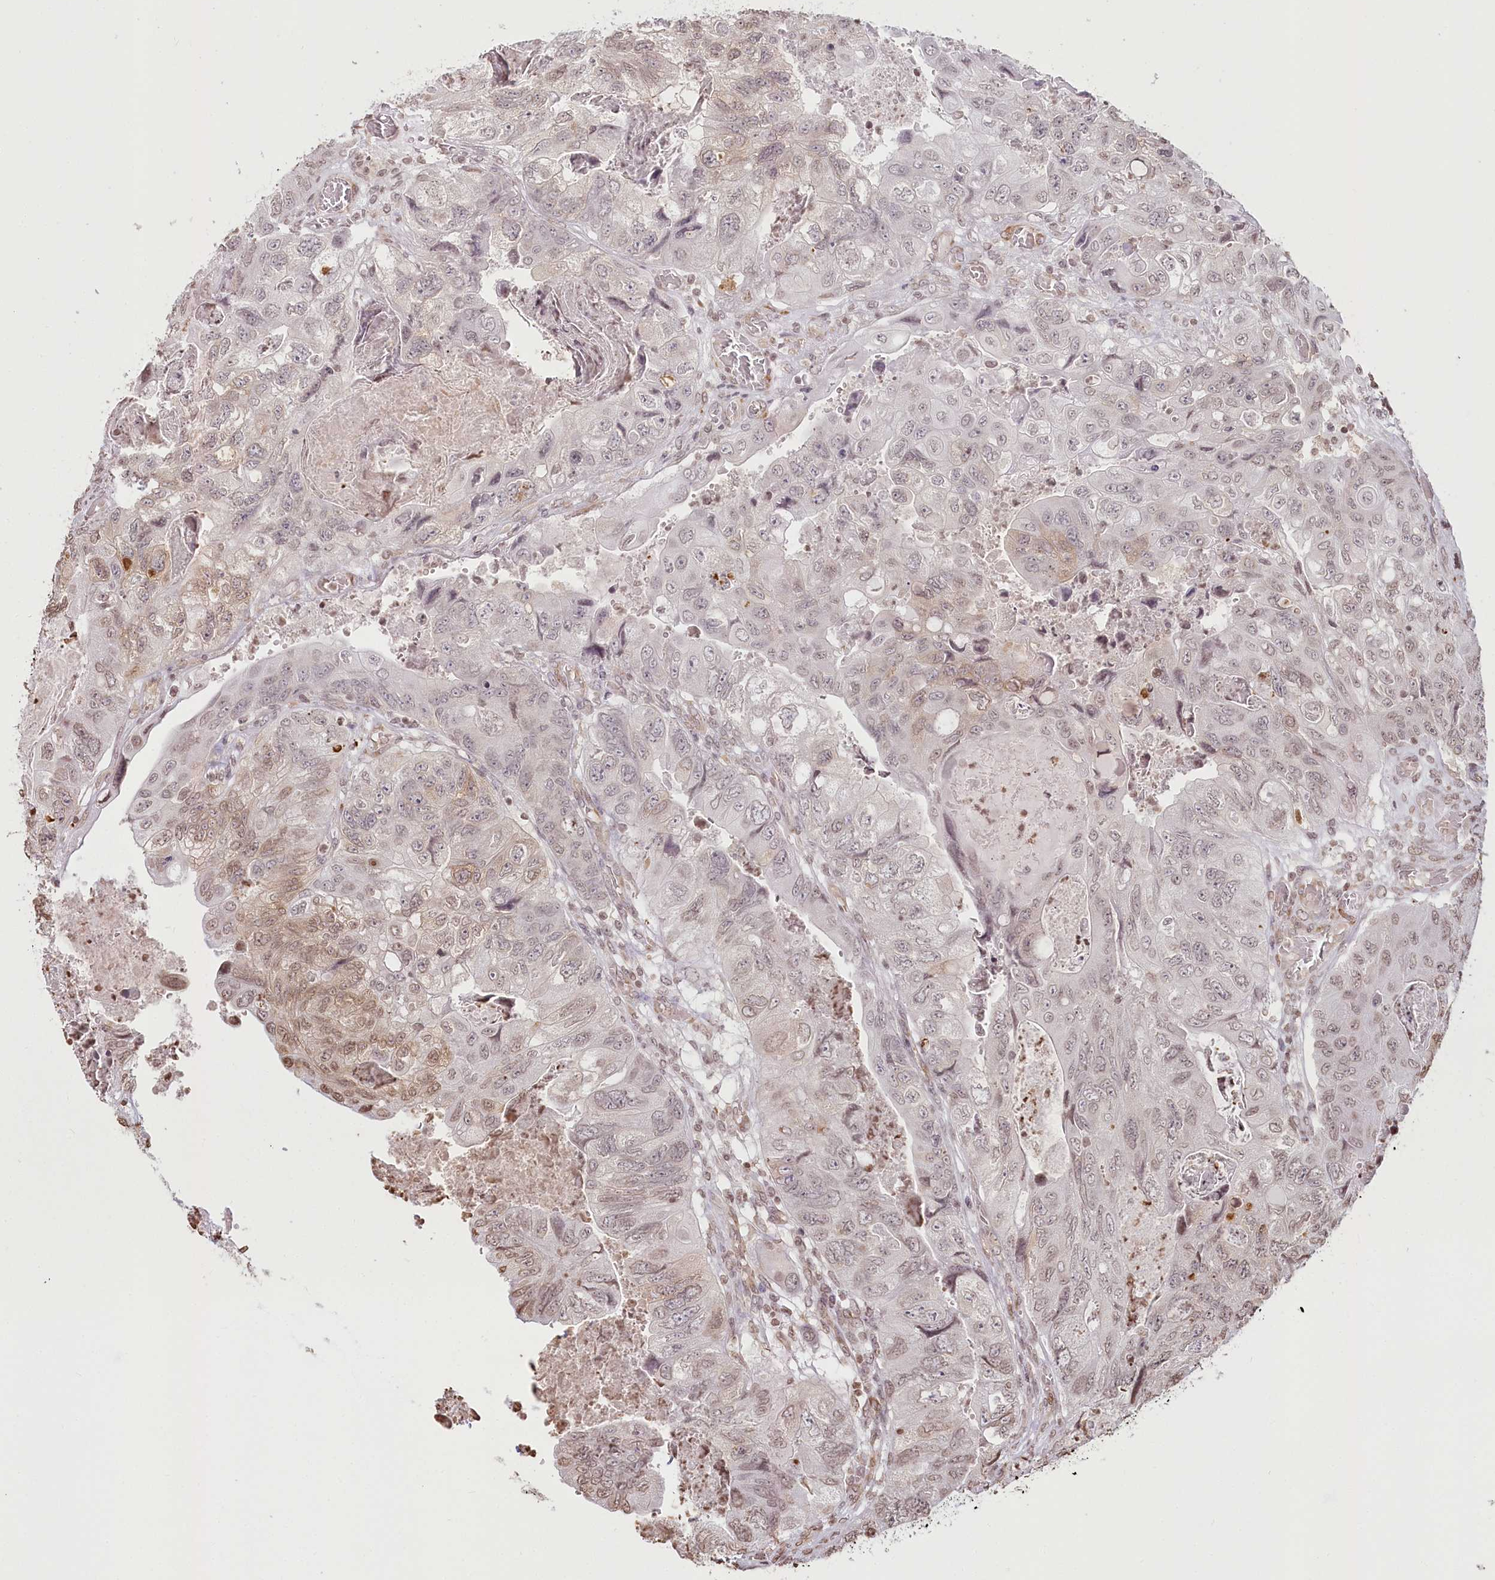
{"staining": {"intensity": "weak", "quantity": "25%-75%", "location": "nuclear"}, "tissue": "colorectal cancer", "cell_type": "Tumor cells", "image_type": "cancer", "snomed": [{"axis": "morphology", "description": "Adenocarcinoma, NOS"}, {"axis": "topography", "description": "Rectum"}], "caption": "Human adenocarcinoma (colorectal) stained with a brown dye reveals weak nuclear positive expression in about 25%-75% of tumor cells.", "gene": "FAM13A", "patient": {"sex": "male", "age": 63}}